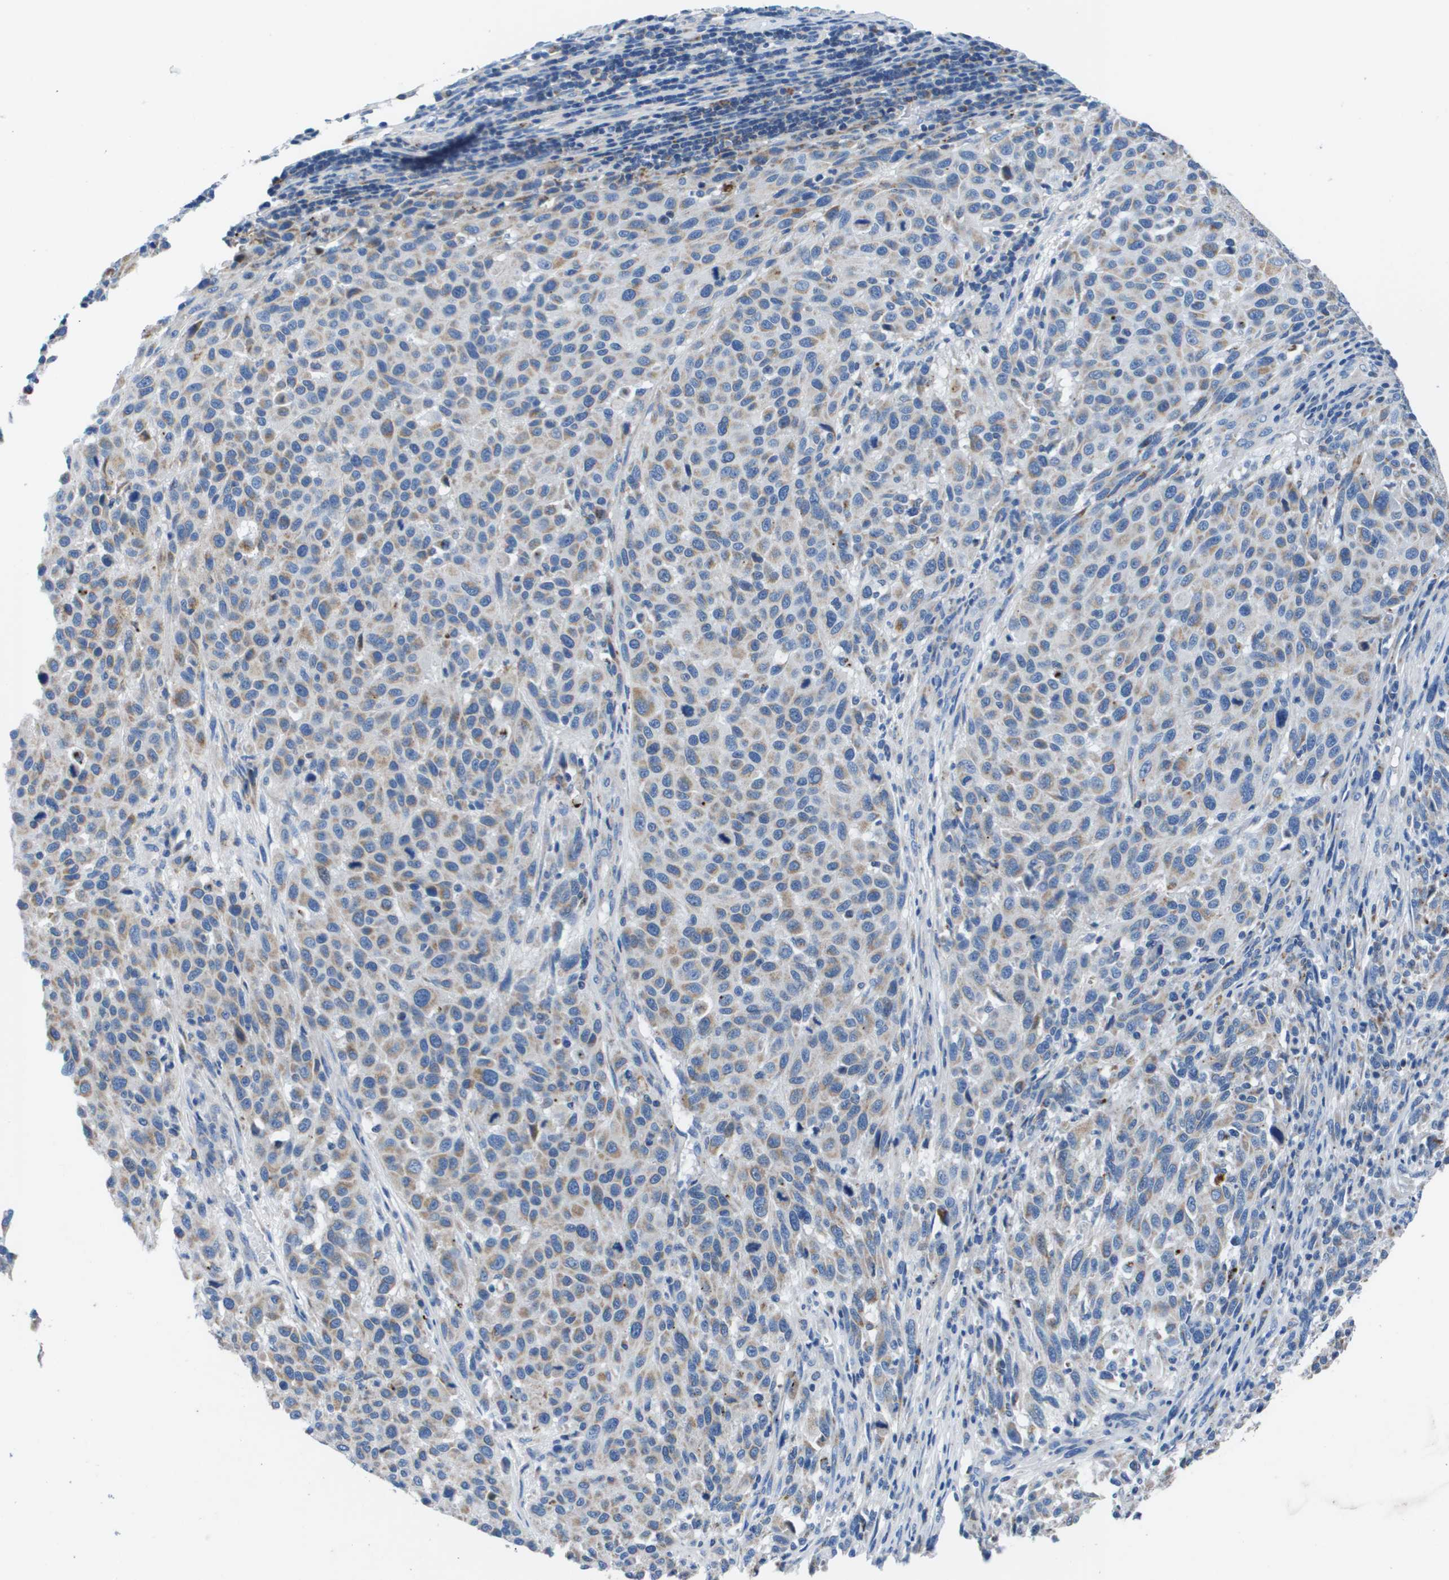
{"staining": {"intensity": "weak", "quantity": "25%-75%", "location": "cytoplasmic/membranous"}, "tissue": "melanoma", "cell_type": "Tumor cells", "image_type": "cancer", "snomed": [{"axis": "morphology", "description": "Malignant melanoma, Metastatic site"}, {"axis": "topography", "description": "Lymph node"}], "caption": "Immunohistochemical staining of malignant melanoma (metastatic site) reveals weak cytoplasmic/membranous protein staining in about 25%-75% of tumor cells.", "gene": "ZDHHC3", "patient": {"sex": "male", "age": 61}}